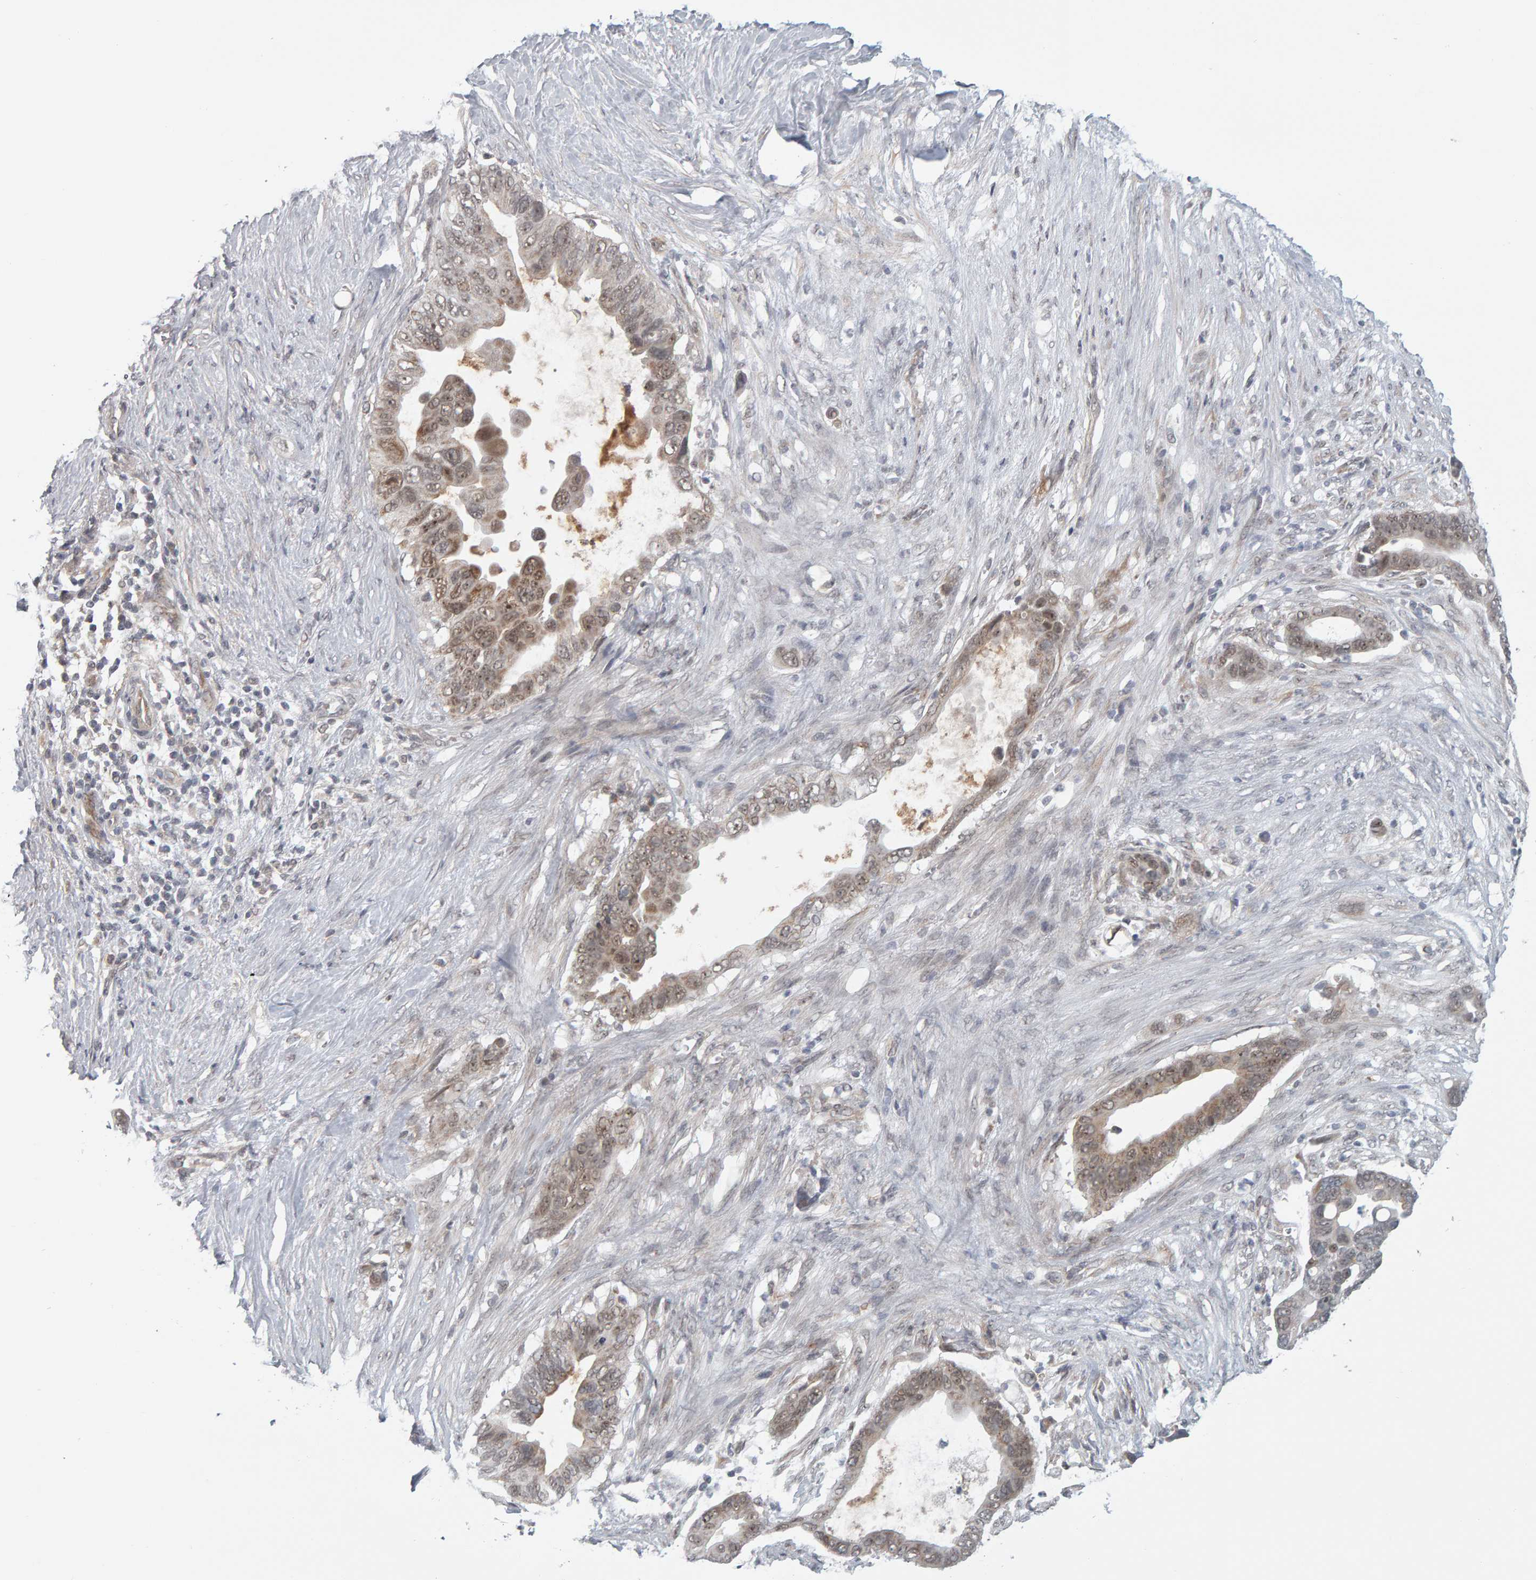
{"staining": {"intensity": "weak", "quantity": ">75%", "location": "cytoplasmic/membranous,nuclear"}, "tissue": "pancreatic cancer", "cell_type": "Tumor cells", "image_type": "cancer", "snomed": [{"axis": "morphology", "description": "Adenocarcinoma, NOS"}, {"axis": "topography", "description": "Pancreas"}], "caption": "Protein analysis of pancreatic cancer (adenocarcinoma) tissue exhibits weak cytoplasmic/membranous and nuclear expression in about >75% of tumor cells.", "gene": "DAP3", "patient": {"sex": "female", "age": 72}}